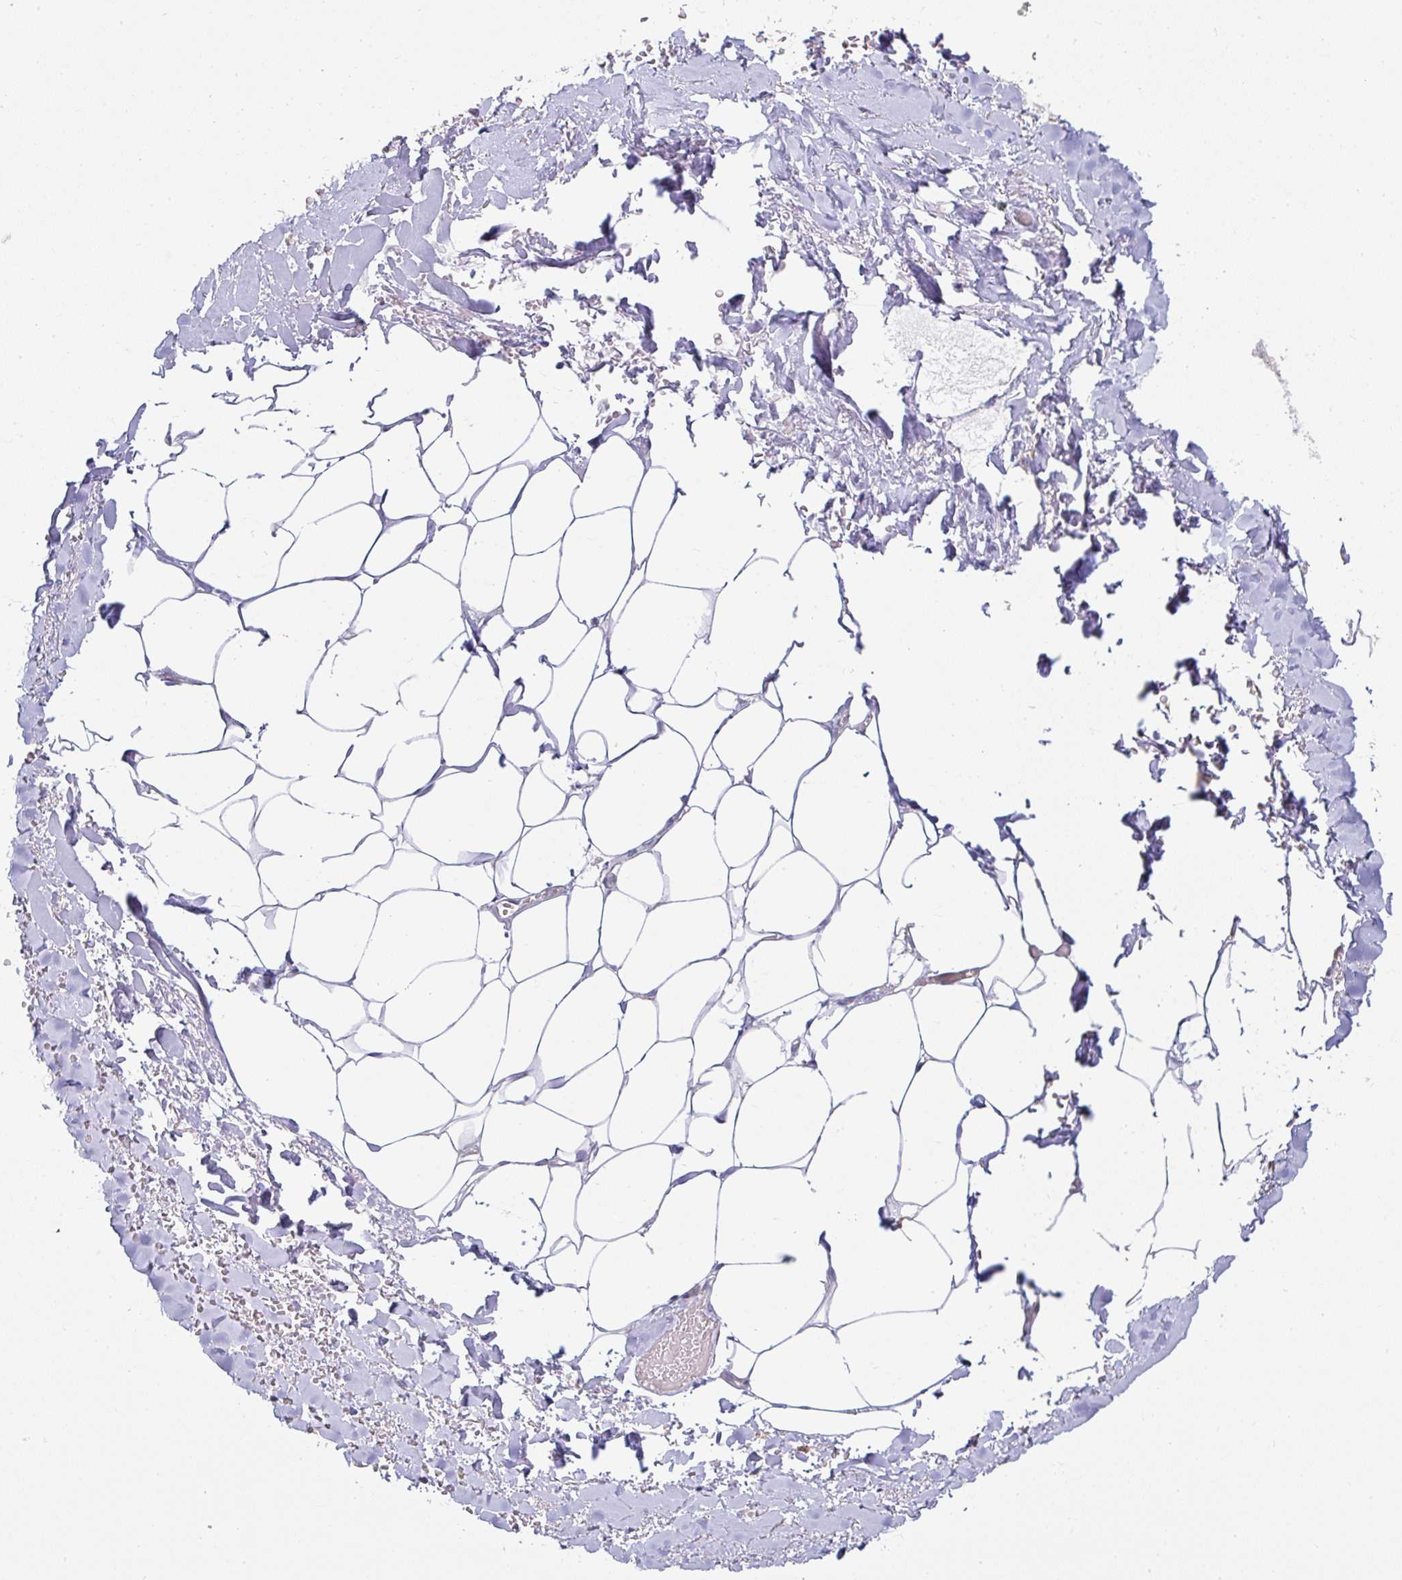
{"staining": {"intensity": "negative", "quantity": "none", "location": "none"}, "tissue": "adipose tissue", "cell_type": "Adipocytes", "image_type": "normal", "snomed": [{"axis": "morphology", "description": "Normal tissue, NOS"}, {"axis": "topography", "description": "Vagina"}, {"axis": "topography", "description": "Peripheral nerve tissue"}], "caption": "Immunohistochemistry of unremarkable adipose tissue exhibits no staining in adipocytes.", "gene": "MOB1A", "patient": {"sex": "female", "age": 71}}